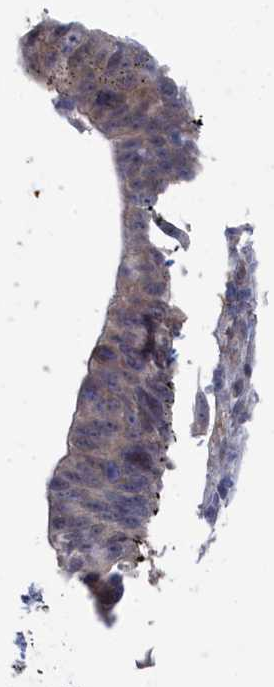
{"staining": {"intensity": "weak", "quantity": "<25%", "location": "nuclear"}, "tissue": "stomach cancer", "cell_type": "Tumor cells", "image_type": "cancer", "snomed": [{"axis": "morphology", "description": "Adenocarcinoma, NOS"}, {"axis": "topography", "description": "Stomach"}], "caption": "Immunohistochemistry (IHC) histopathology image of neoplastic tissue: human adenocarcinoma (stomach) stained with DAB displays no significant protein positivity in tumor cells.", "gene": "IRGQ", "patient": {"sex": "male", "age": 59}}